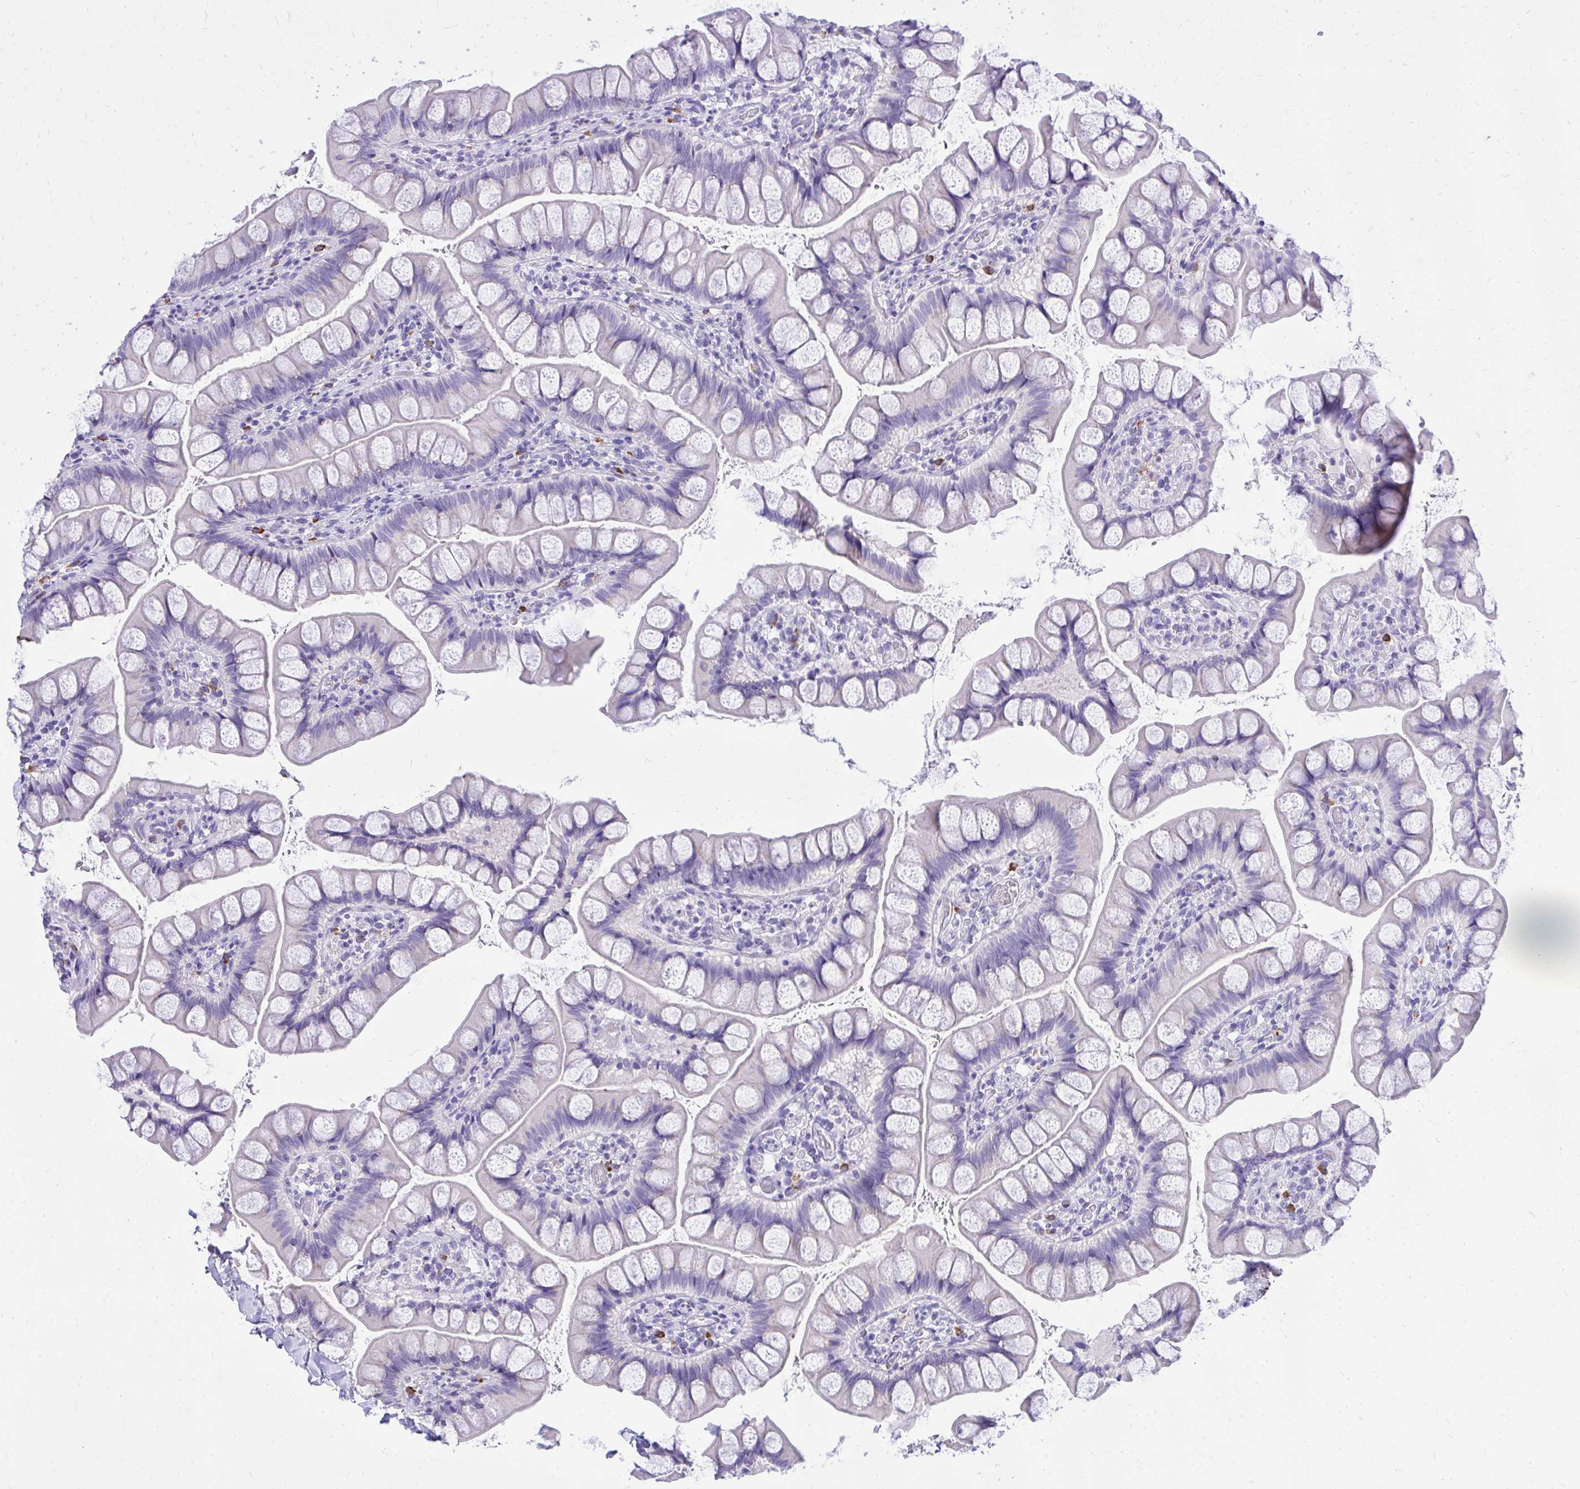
{"staining": {"intensity": "strong", "quantity": "<25%", "location": "cytoplasmic/membranous"}, "tissue": "small intestine", "cell_type": "Glandular cells", "image_type": "normal", "snomed": [{"axis": "morphology", "description": "Normal tissue, NOS"}, {"axis": "topography", "description": "Small intestine"}], "caption": "Small intestine stained for a protein (brown) exhibits strong cytoplasmic/membranous positive positivity in about <25% of glandular cells.", "gene": "PSD", "patient": {"sex": "male", "age": 70}}